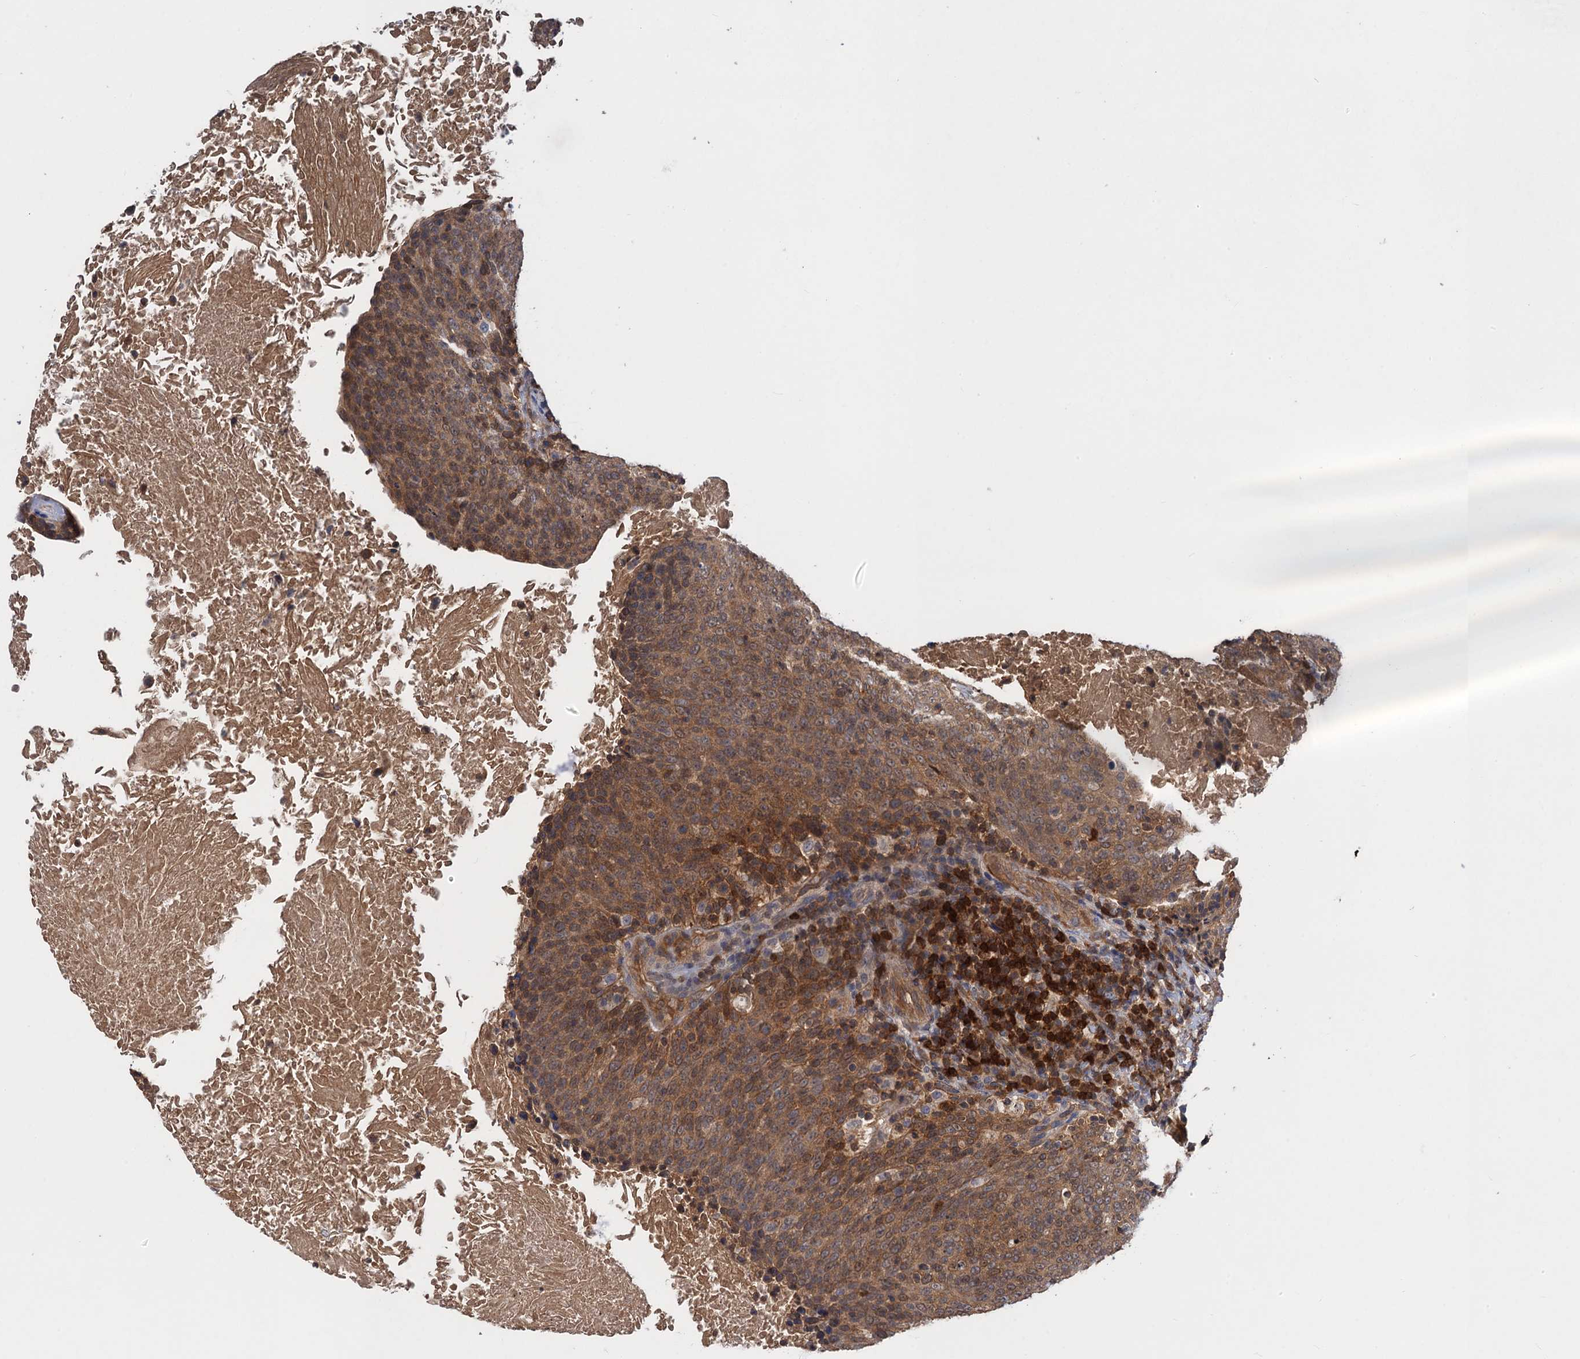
{"staining": {"intensity": "moderate", "quantity": ">75%", "location": "cytoplasmic/membranous,nuclear"}, "tissue": "head and neck cancer", "cell_type": "Tumor cells", "image_type": "cancer", "snomed": [{"axis": "morphology", "description": "Squamous cell carcinoma, NOS"}, {"axis": "morphology", "description": "Squamous cell carcinoma, metastatic, NOS"}, {"axis": "topography", "description": "Lymph node"}, {"axis": "topography", "description": "Head-Neck"}], "caption": "Approximately >75% of tumor cells in head and neck squamous cell carcinoma exhibit moderate cytoplasmic/membranous and nuclear protein positivity as visualized by brown immunohistochemical staining.", "gene": "DGKA", "patient": {"sex": "male", "age": 62}}